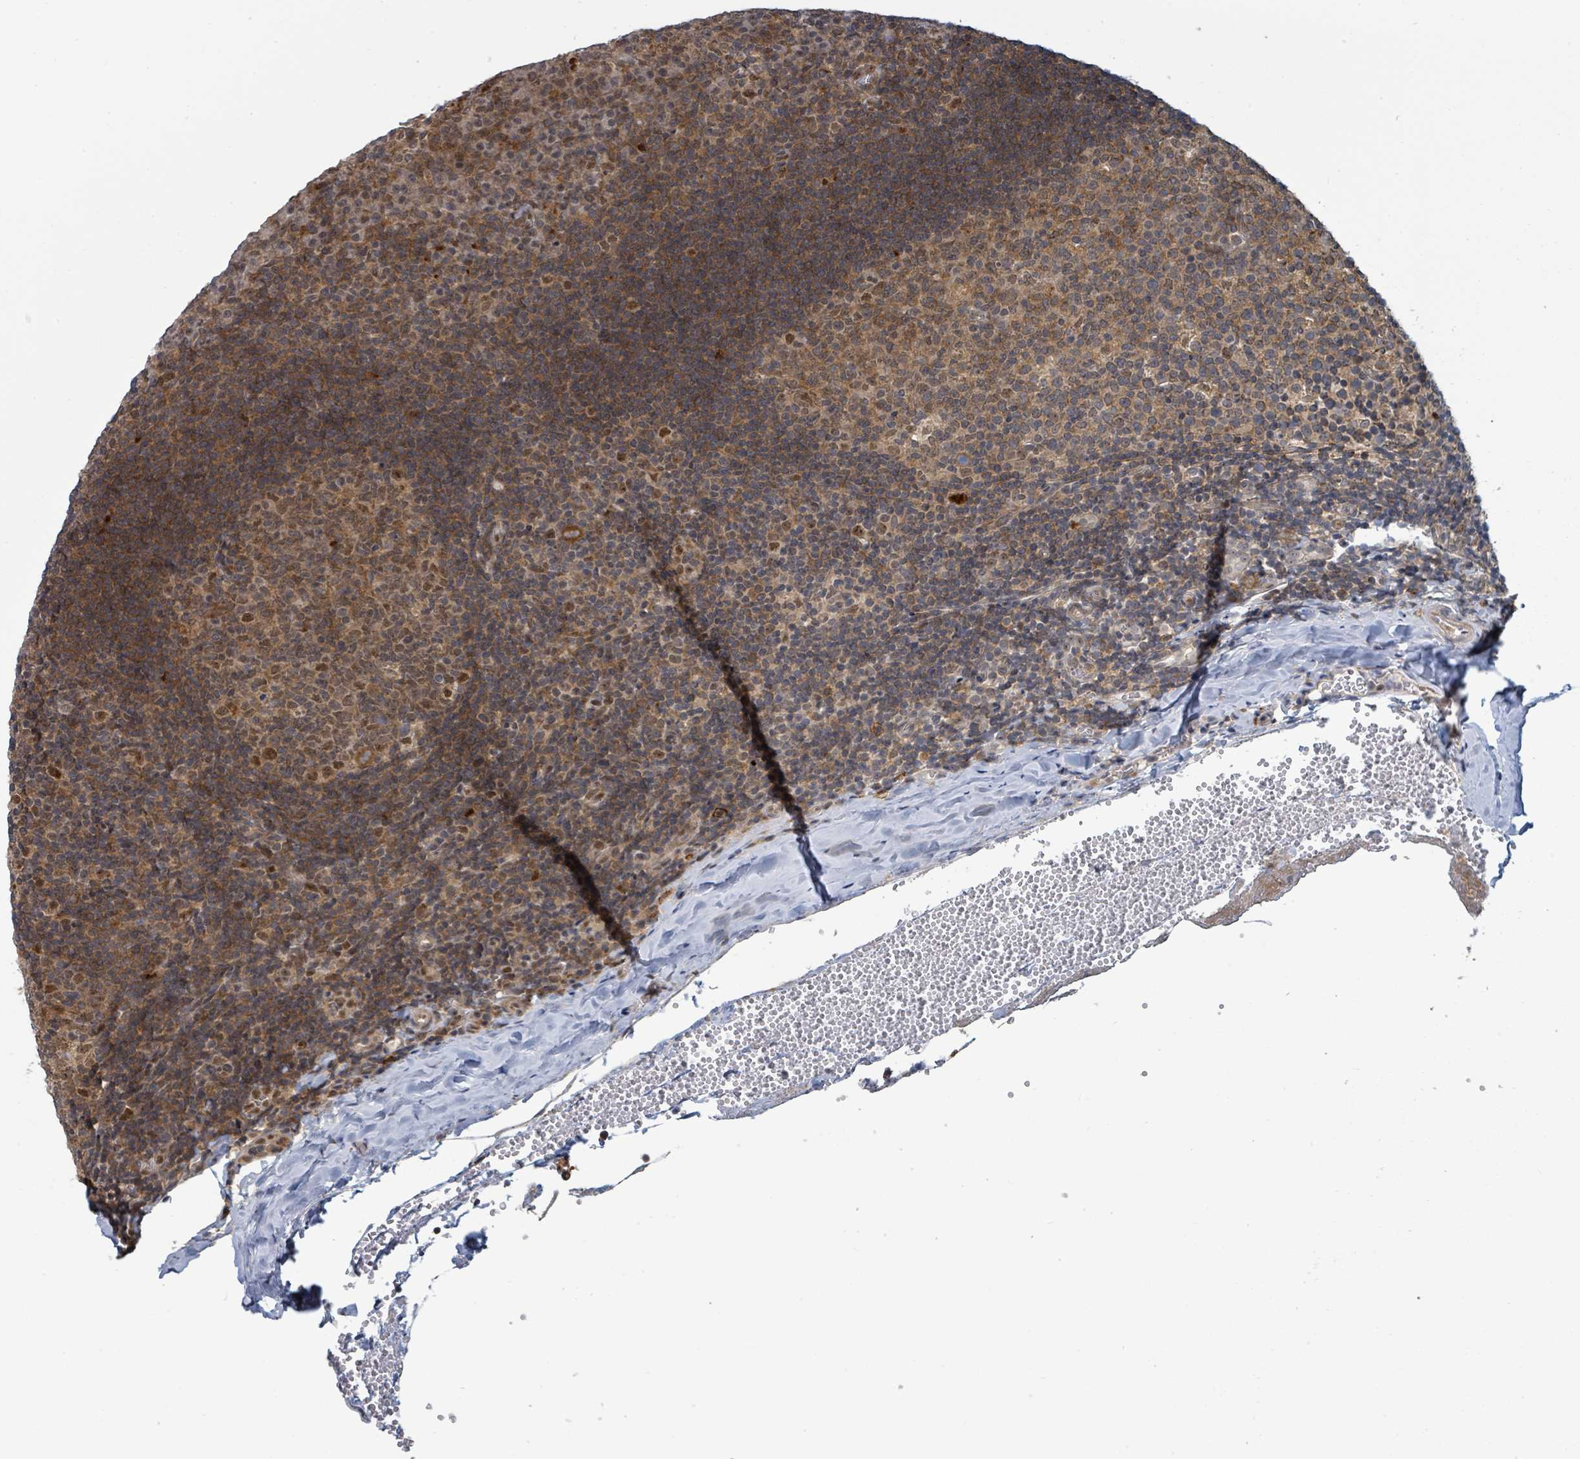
{"staining": {"intensity": "moderate", "quantity": ">75%", "location": "cytoplasmic/membranous,nuclear"}, "tissue": "tonsil", "cell_type": "Germinal center cells", "image_type": "normal", "snomed": [{"axis": "morphology", "description": "Normal tissue, NOS"}, {"axis": "topography", "description": "Tonsil"}], "caption": "A brown stain shows moderate cytoplasmic/membranous,nuclear expression of a protein in germinal center cells of normal human tonsil. Using DAB (3,3'-diaminobenzidine) (brown) and hematoxylin (blue) stains, captured at high magnification using brightfield microscopy.", "gene": "GTF3C1", "patient": {"sex": "male", "age": 17}}